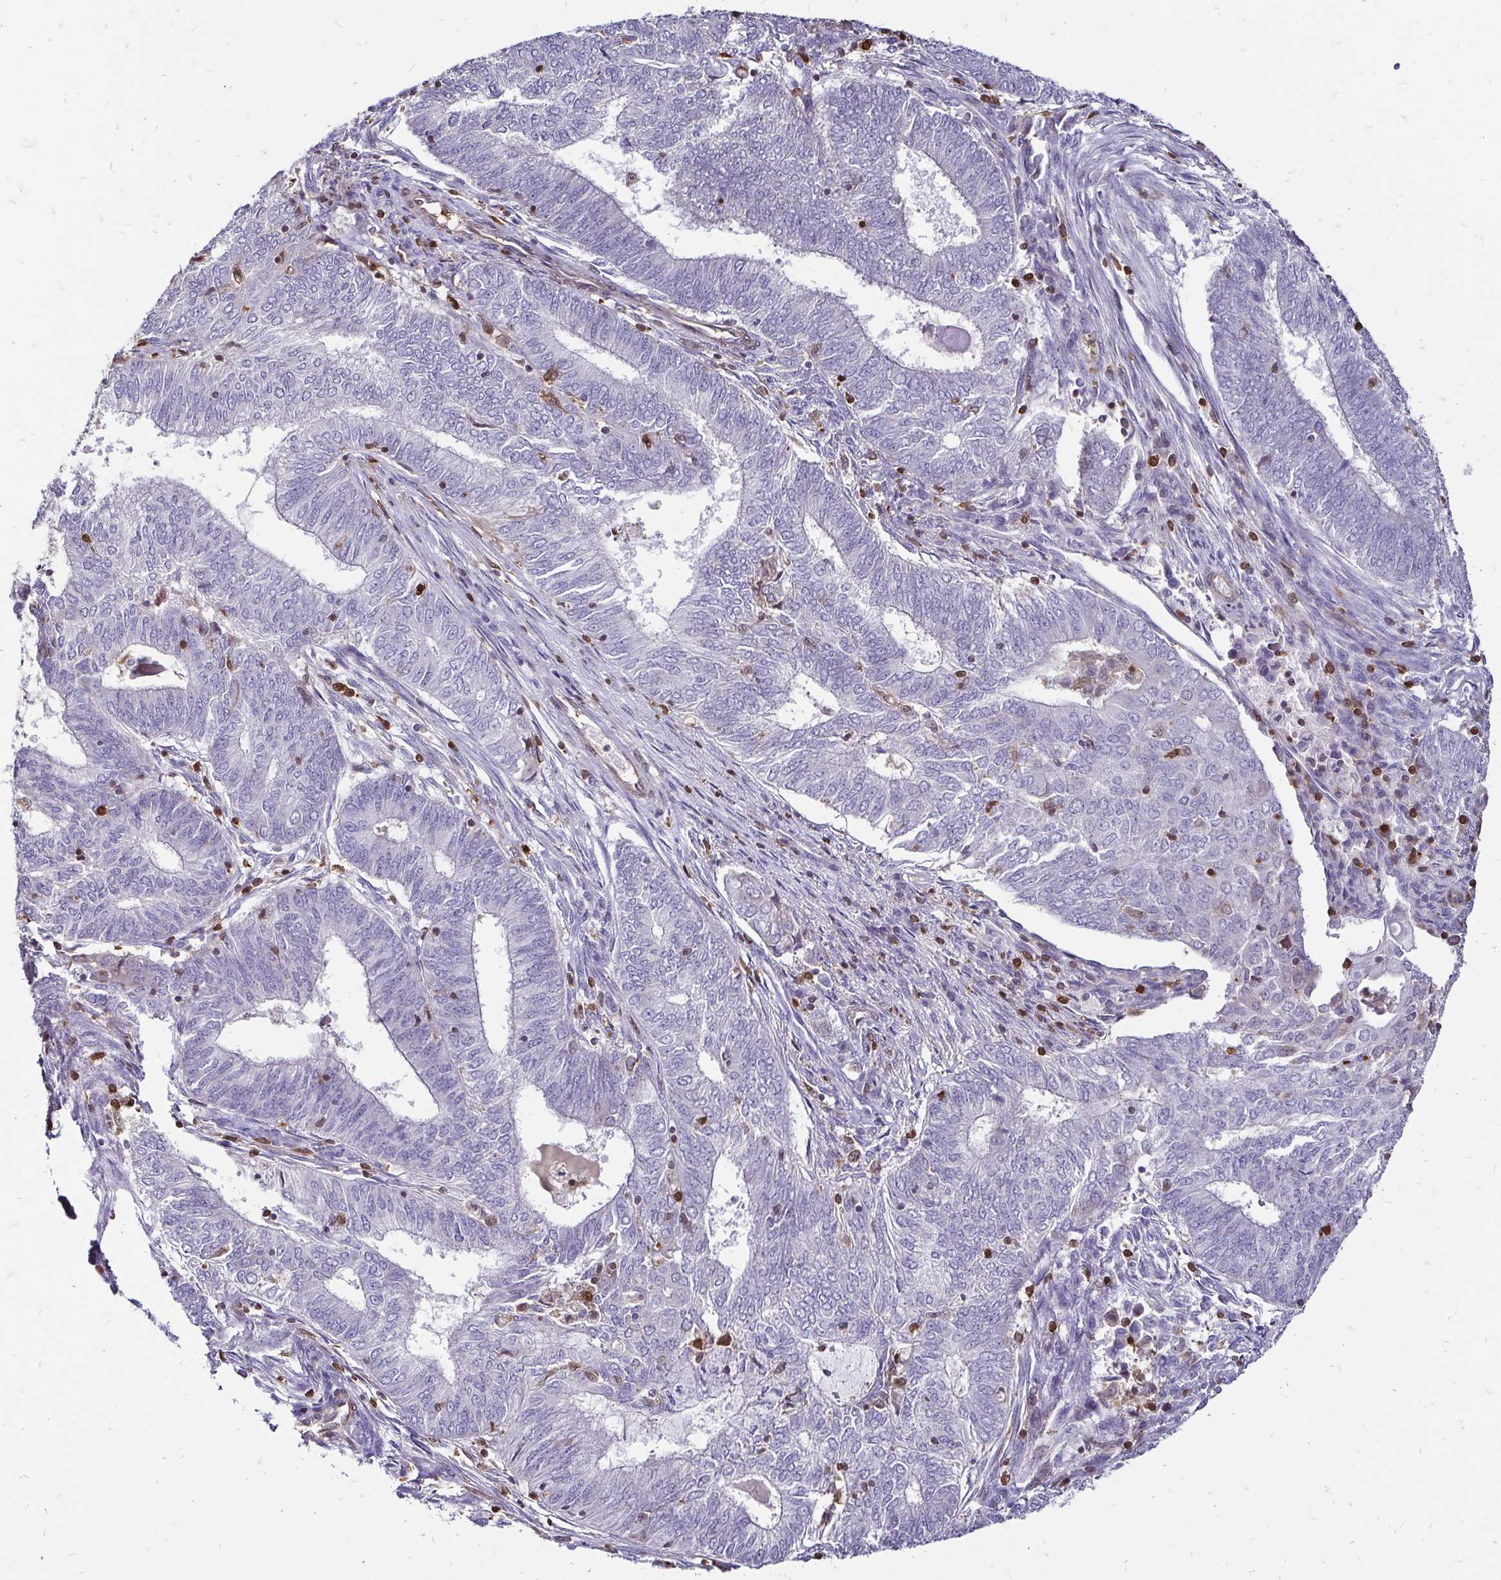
{"staining": {"intensity": "negative", "quantity": "none", "location": "none"}, "tissue": "endometrial cancer", "cell_type": "Tumor cells", "image_type": "cancer", "snomed": [{"axis": "morphology", "description": "Adenocarcinoma, NOS"}, {"axis": "topography", "description": "Endometrium"}], "caption": "Immunohistochemistry of adenocarcinoma (endometrial) reveals no staining in tumor cells.", "gene": "ZFP1", "patient": {"sex": "female", "age": 62}}